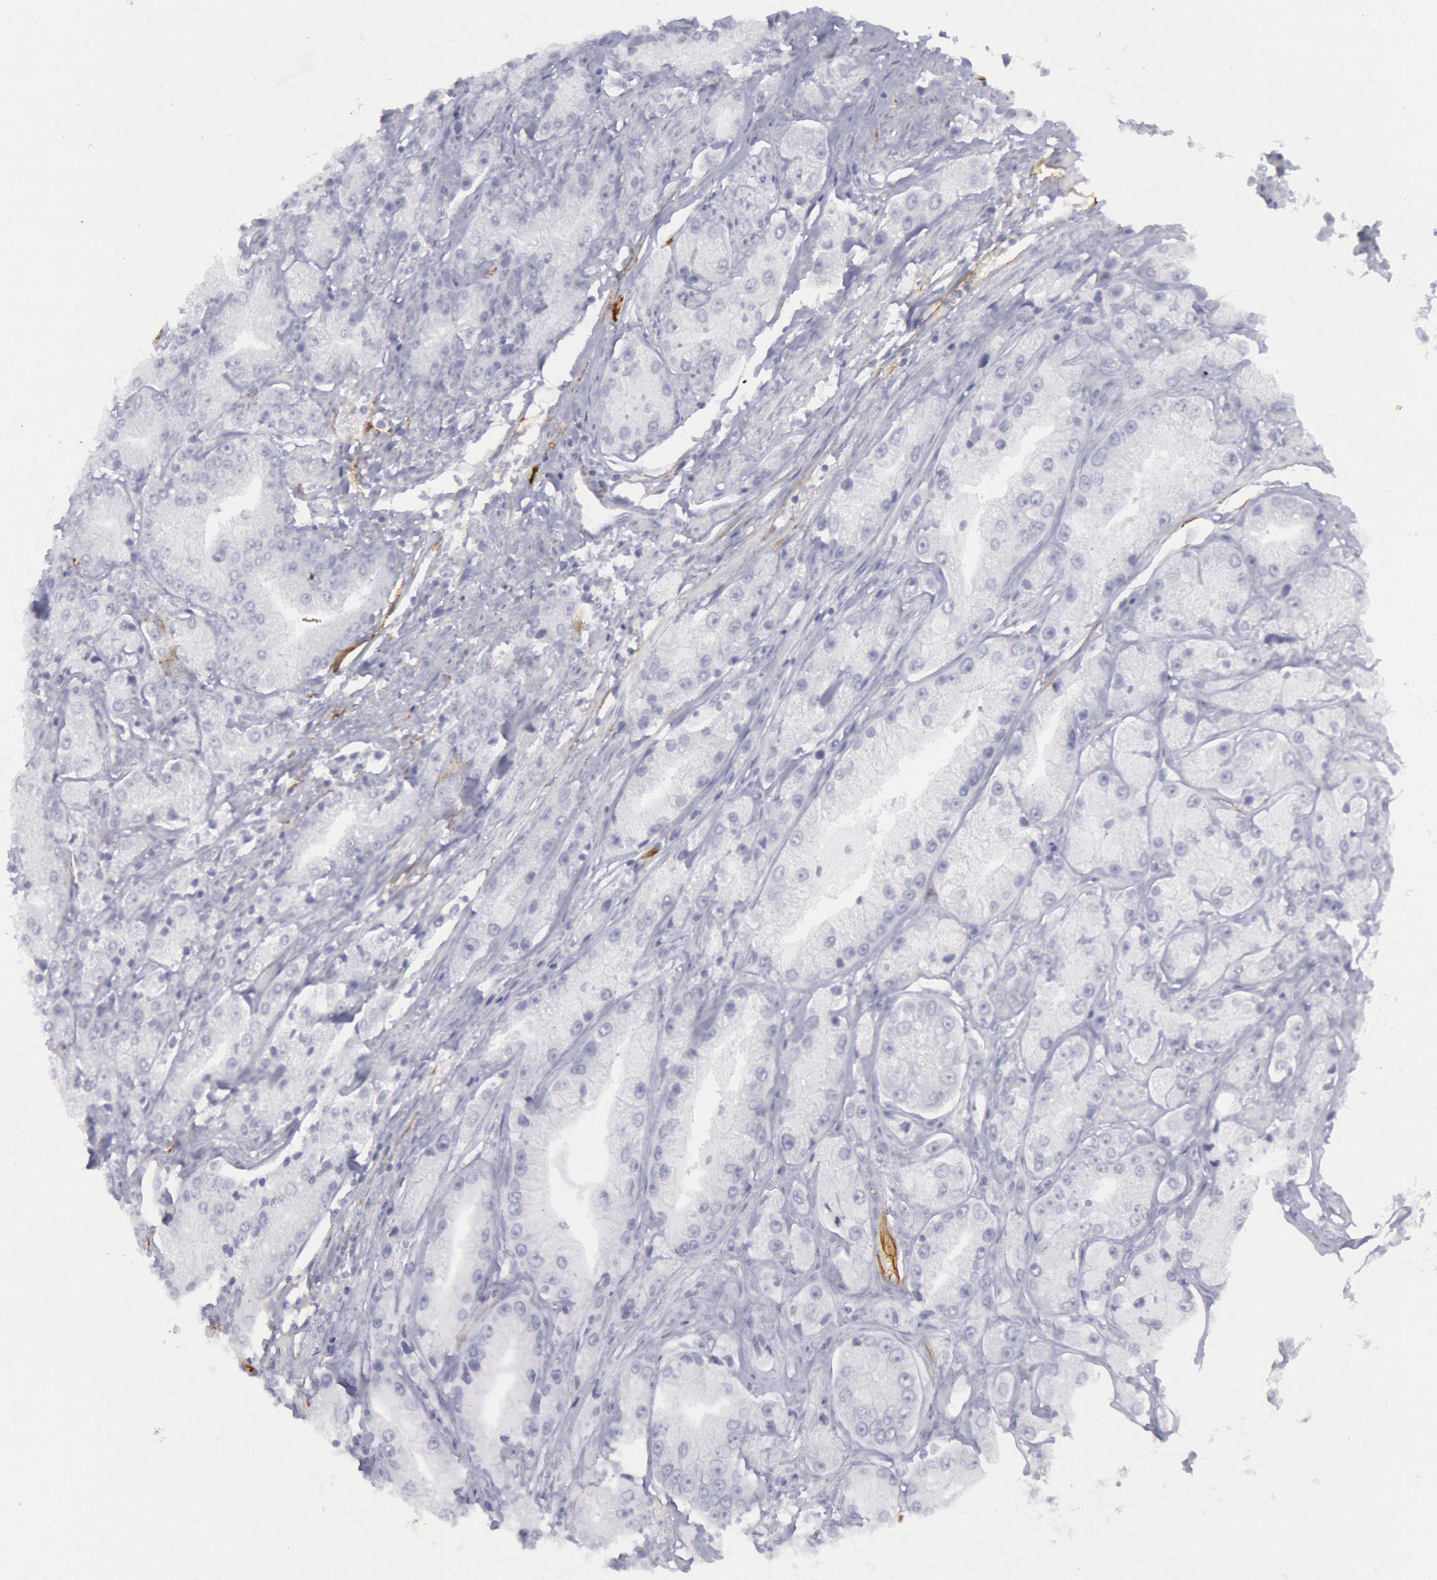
{"staining": {"intensity": "negative", "quantity": "none", "location": "none"}, "tissue": "prostate cancer", "cell_type": "Tumor cells", "image_type": "cancer", "snomed": [{"axis": "morphology", "description": "Adenocarcinoma, Medium grade"}, {"axis": "topography", "description": "Prostate"}], "caption": "Immunohistochemistry (IHC) micrograph of neoplastic tissue: human adenocarcinoma (medium-grade) (prostate) stained with DAB (3,3'-diaminobenzidine) shows no significant protein positivity in tumor cells.", "gene": "CDH13", "patient": {"sex": "male", "age": 72}}